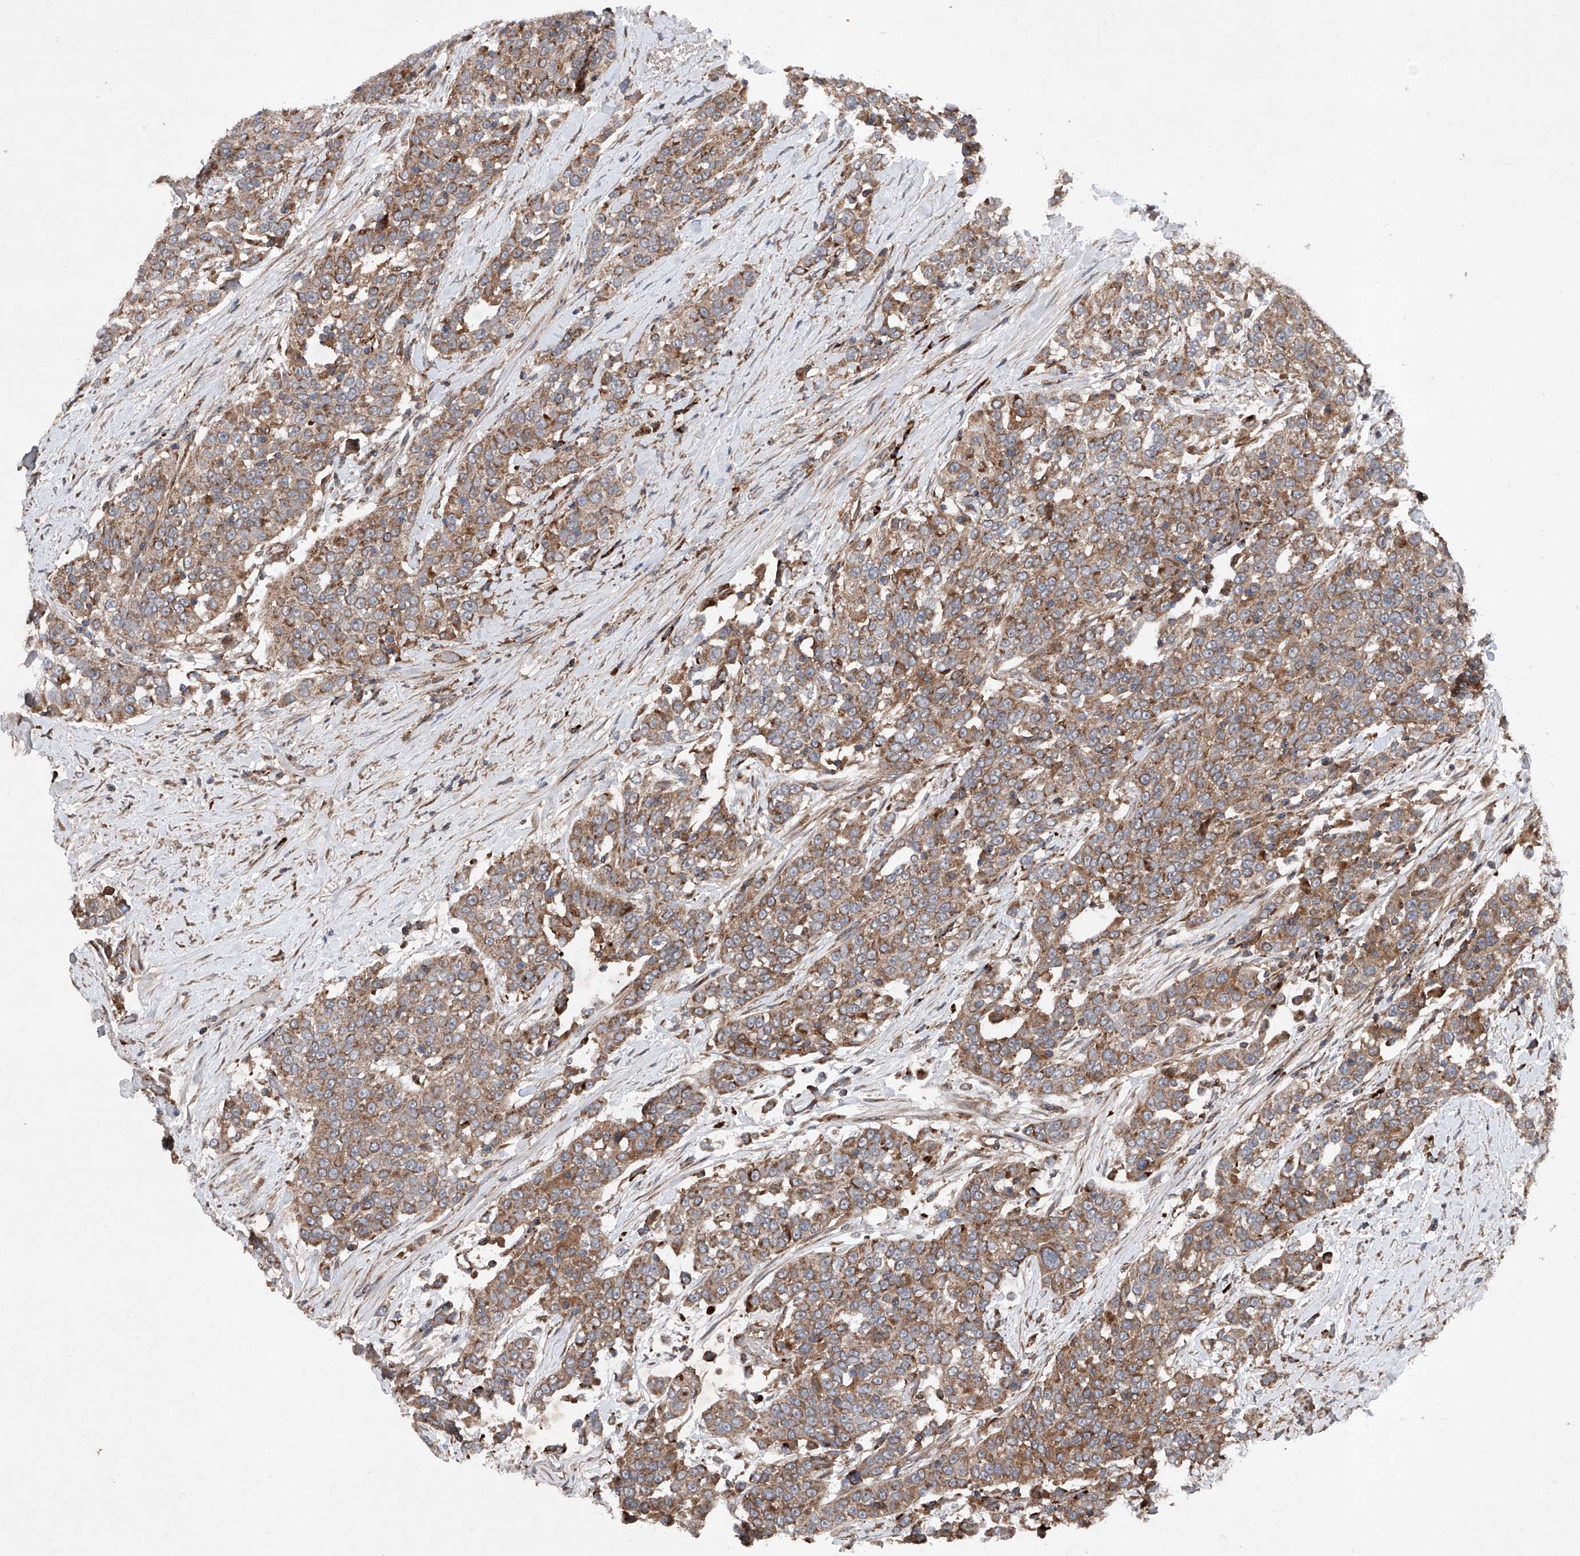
{"staining": {"intensity": "moderate", "quantity": ">75%", "location": "cytoplasmic/membranous"}, "tissue": "urothelial cancer", "cell_type": "Tumor cells", "image_type": "cancer", "snomed": [{"axis": "morphology", "description": "Urothelial carcinoma, High grade"}, {"axis": "topography", "description": "Urinary bladder"}], "caption": "An image of human urothelial cancer stained for a protein reveals moderate cytoplasmic/membranous brown staining in tumor cells. The protein is shown in brown color, while the nuclei are stained blue.", "gene": "DAD1", "patient": {"sex": "female", "age": 80}}